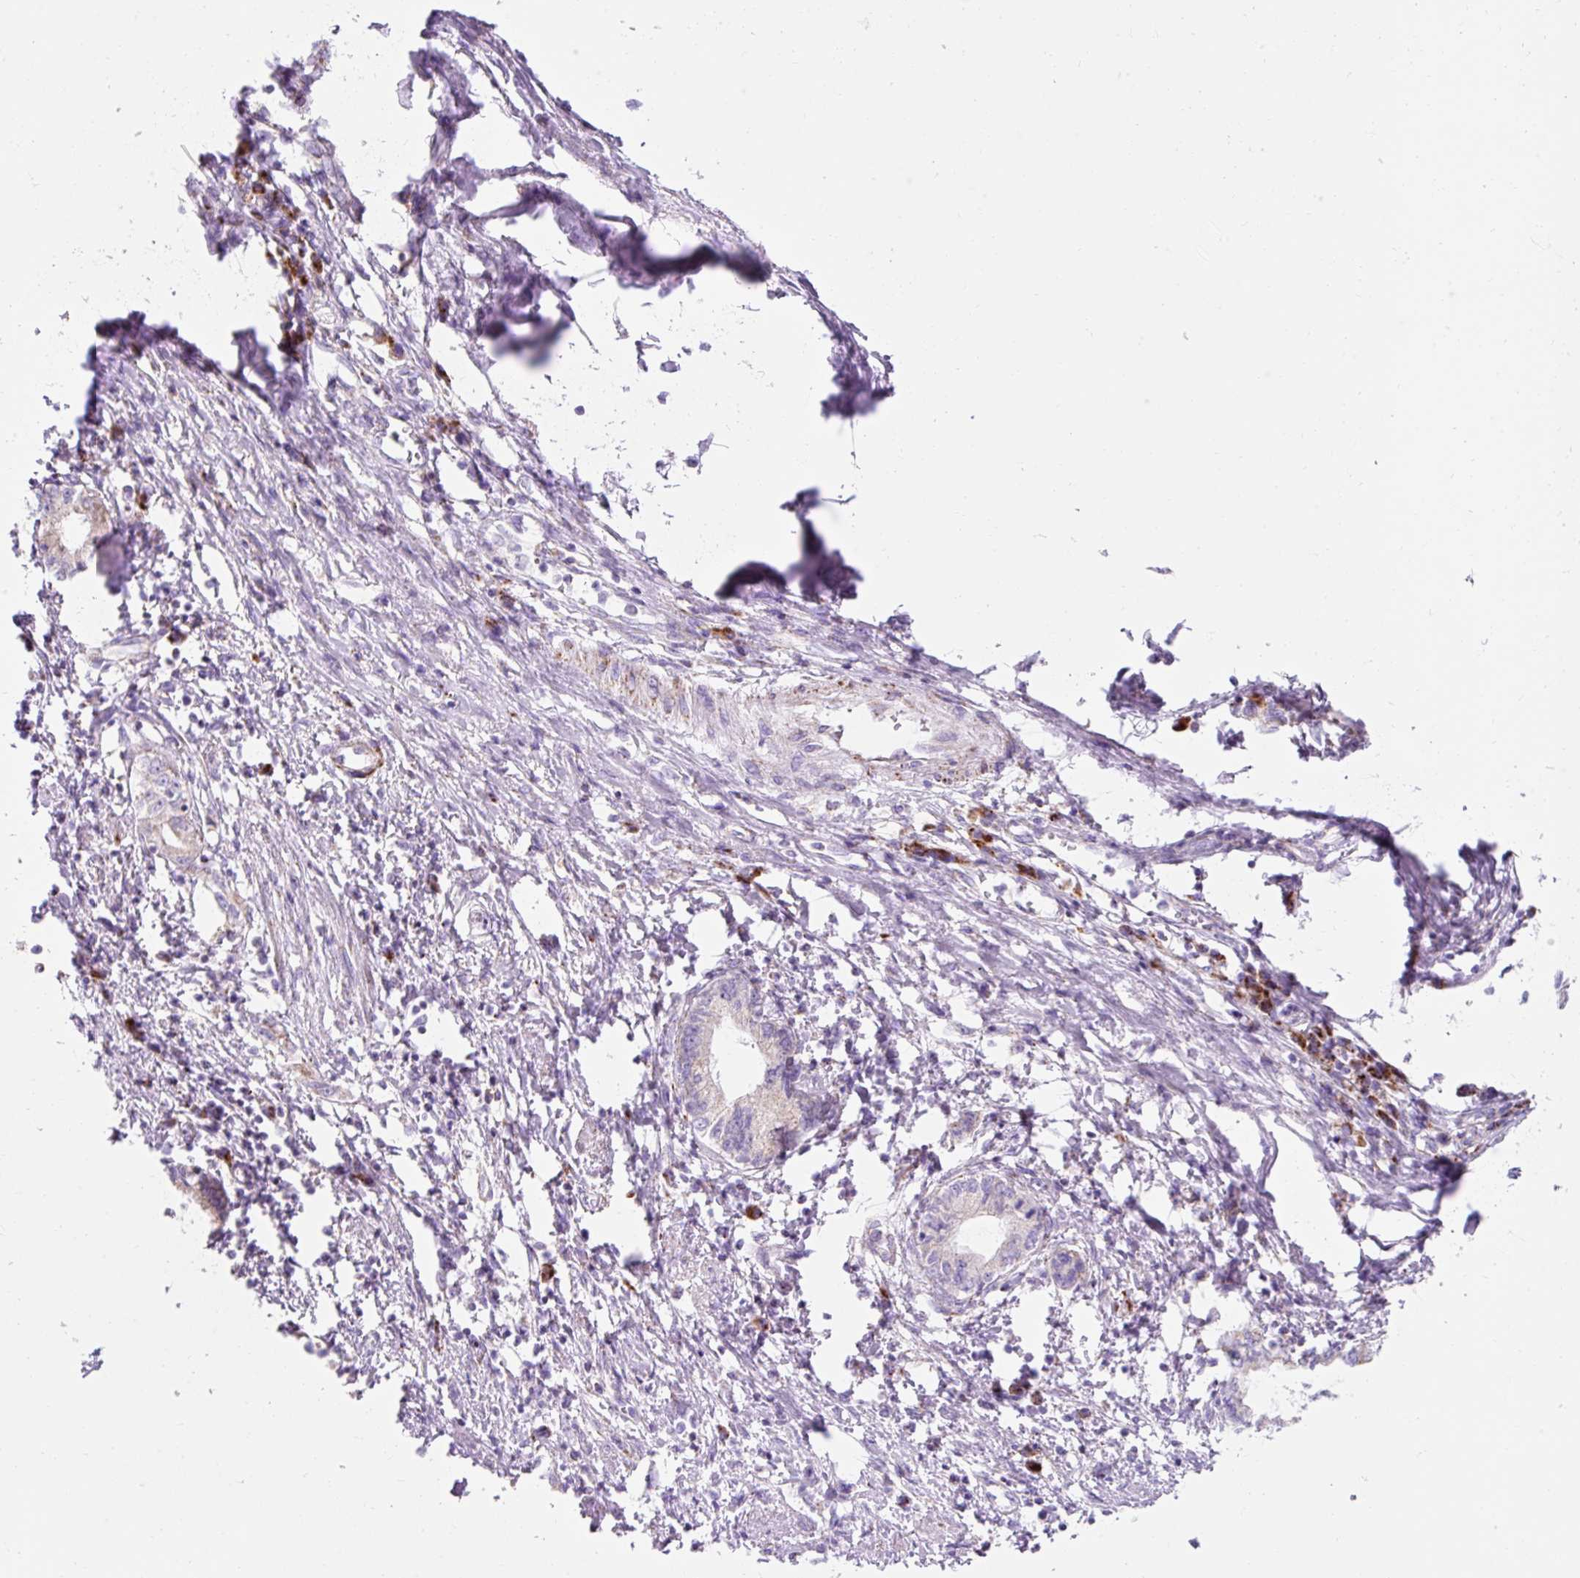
{"staining": {"intensity": "moderate", "quantity": "<25%", "location": "cytoplasmic/membranous"}, "tissue": "pancreatic cancer", "cell_type": "Tumor cells", "image_type": "cancer", "snomed": [{"axis": "morphology", "description": "Adenocarcinoma, NOS"}, {"axis": "topography", "description": "Pancreas"}], "caption": "An immunohistochemistry (IHC) photomicrograph of neoplastic tissue is shown. Protein staining in brown highlights moderate cytoplasmic/membranous positivity in pancreatic cancer (adenocarcinoma) within tumor cells. The staining is performed using DAB (3,3'-diaminobenzidine) brown chromogen to label protein expression. The nuclei are counter-stained blue using hematoxylin.", "gene": "PLPP2", "patient": {"sex": "female", "age": 73}}